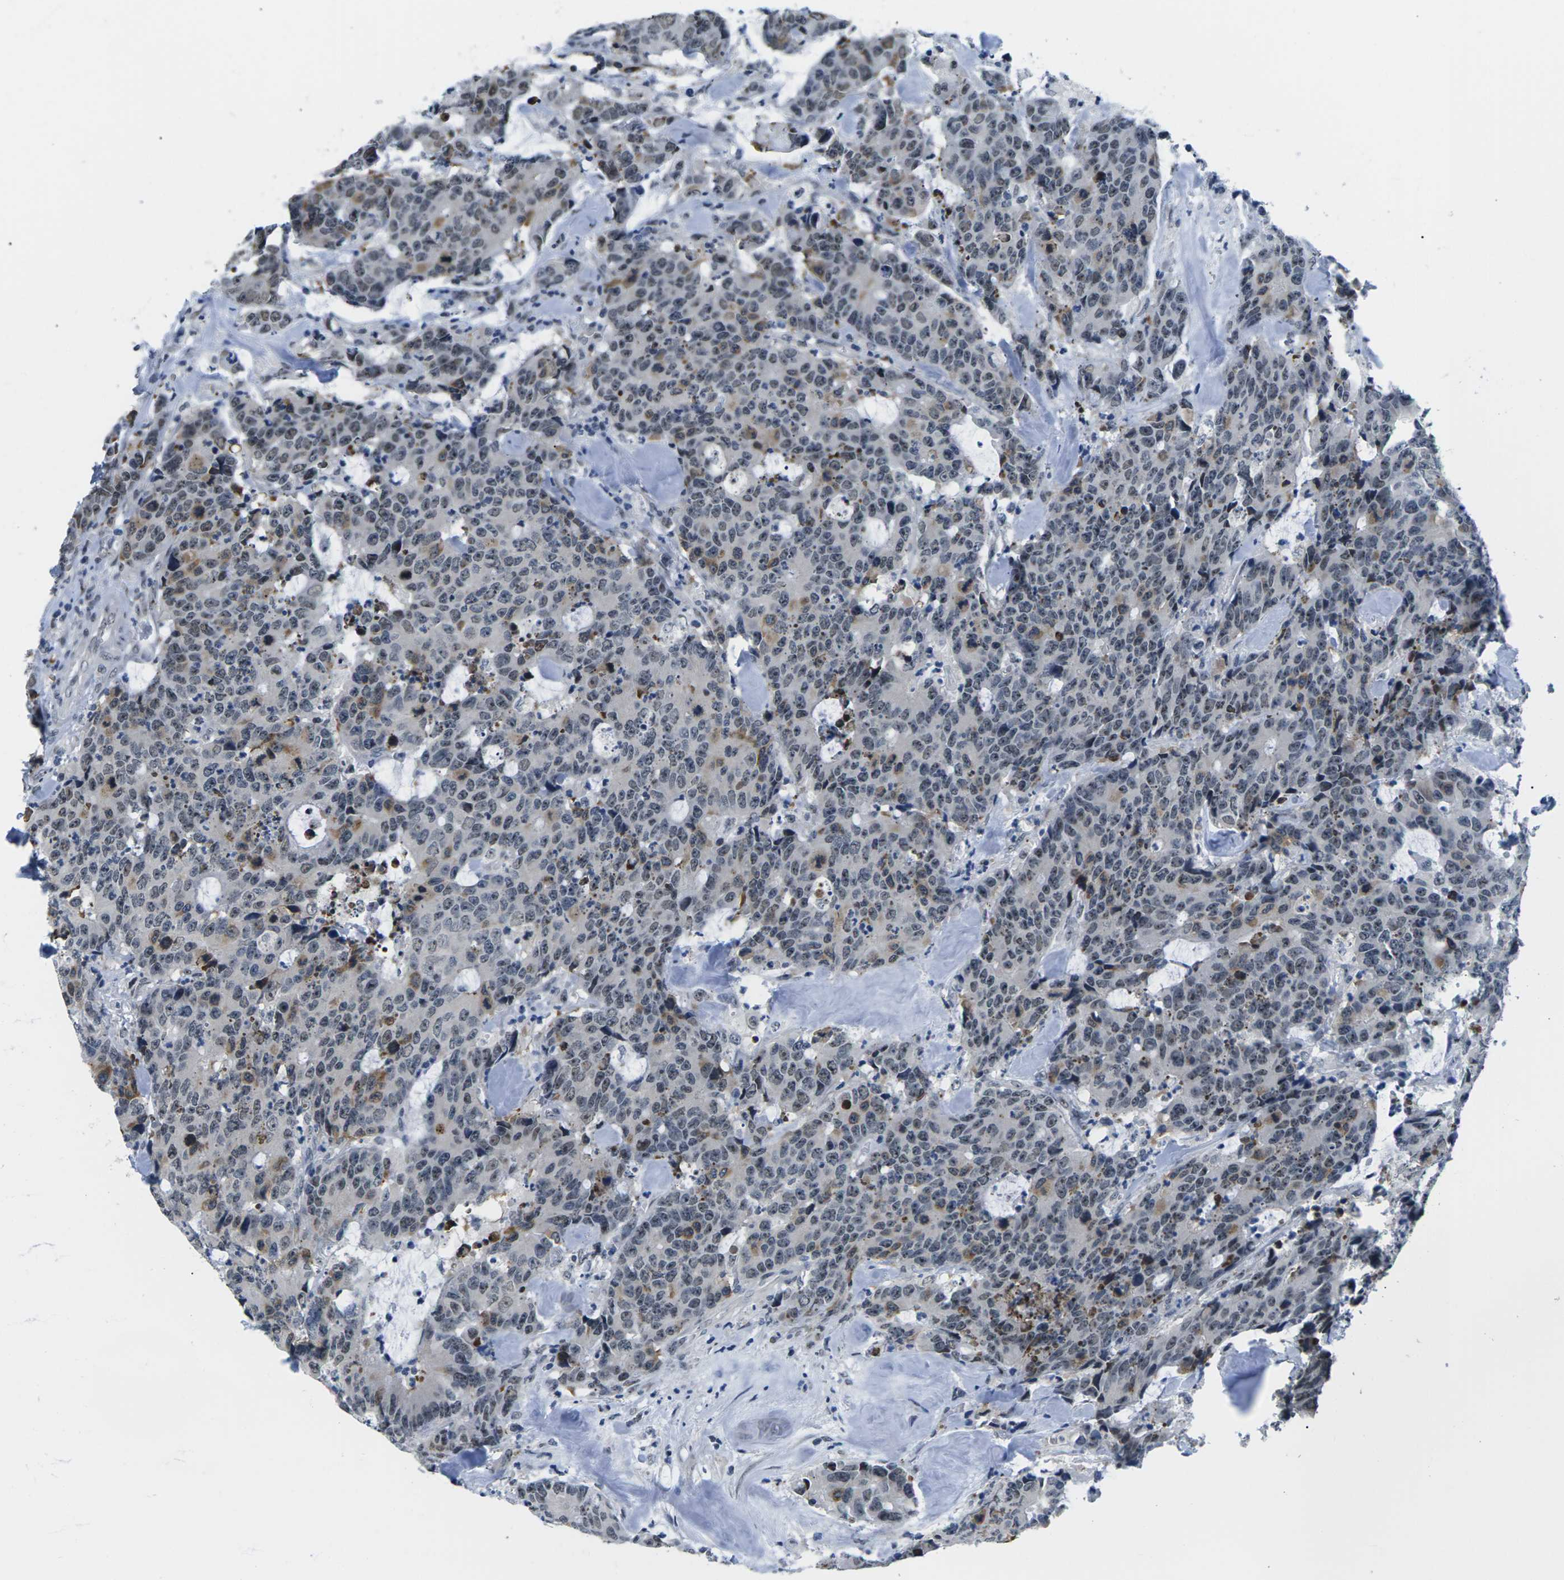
{"staining": {"intensity": "negative", "quantity": "none", "location": "none"}, "tissue": "colorectal cancer", "cell_type": "Tumor cells", "image_type": "cancer", "snomed": [{"axis": "morphology", "description": "Adenocarcinoma, NOS"}, {"axis": "topography", "description": "Colon"}], "caption": "Human colorectal cancer stained for a protein using IHC demonstrates no staining in tumor cells.", "gene": "NSRP1", "patient": {"sex": "female", "age": 86}}